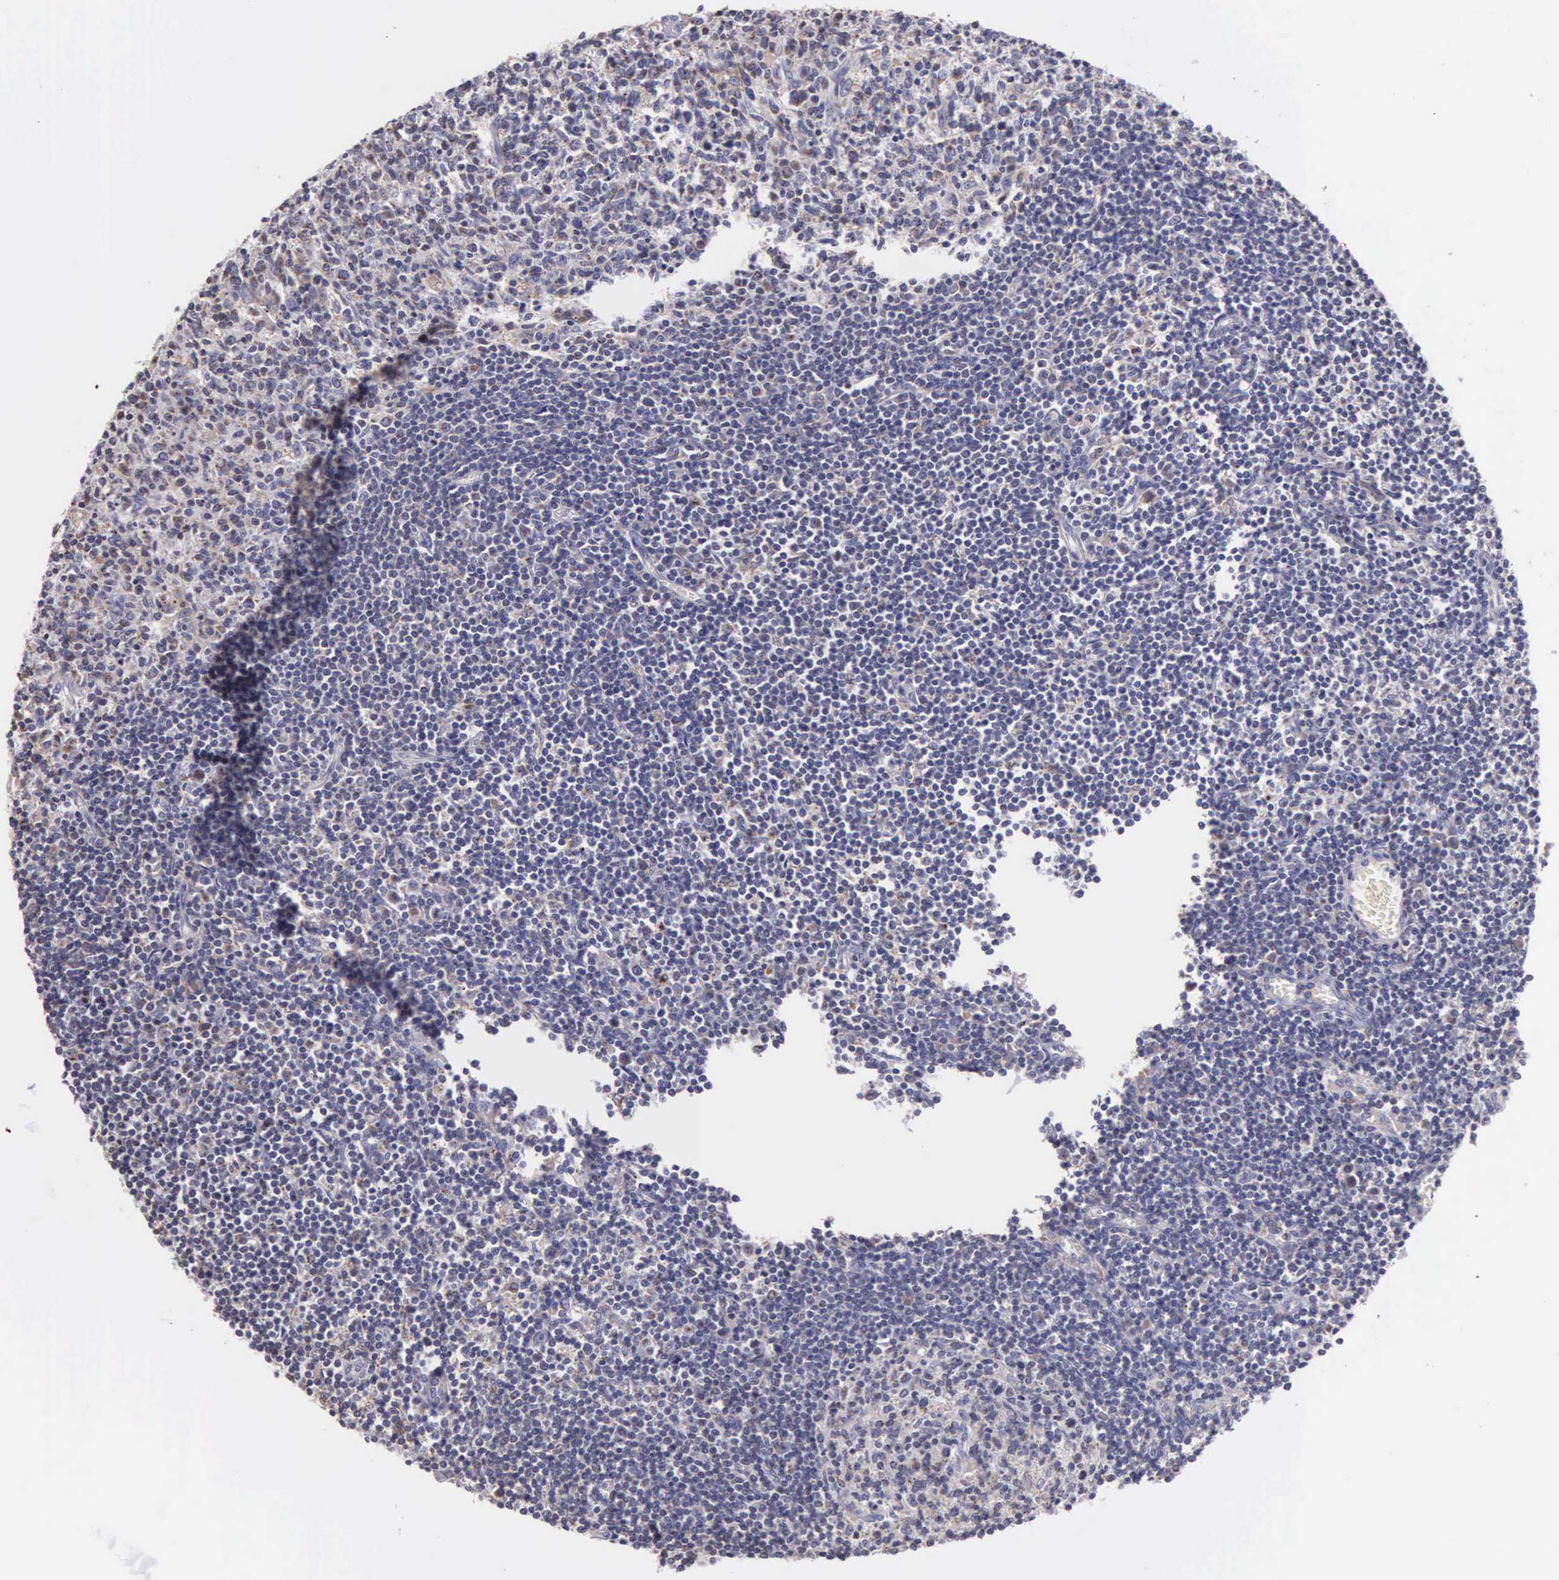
{"staining": {"intensity": "weak", "quantity": "25%-75%", "location": "cytoplasmic/membranous"}, "tissue": "lymph node", "cell_type": "Germinal center cells", "image_type": "normal", "snomed": [{"axis": "morphology", "description": "Normal tissue, NOS"}, {"axis": "topography", "description": "Lymph node"}], "caption": "Lymph node stained with DAB (3,3'-diaminobenzidine) immunohistochemistry demonstrates low levels of weak cytoplasmic/membranous expression in about 25%-75% of germinal center cells. The staining is performed using DAB brown chromogen to label protein expression. The nuclei are counter-stained blue using hematoxylin.", "gene": "CTAGE15", "patient": {"sex": "female", "age": 55}}